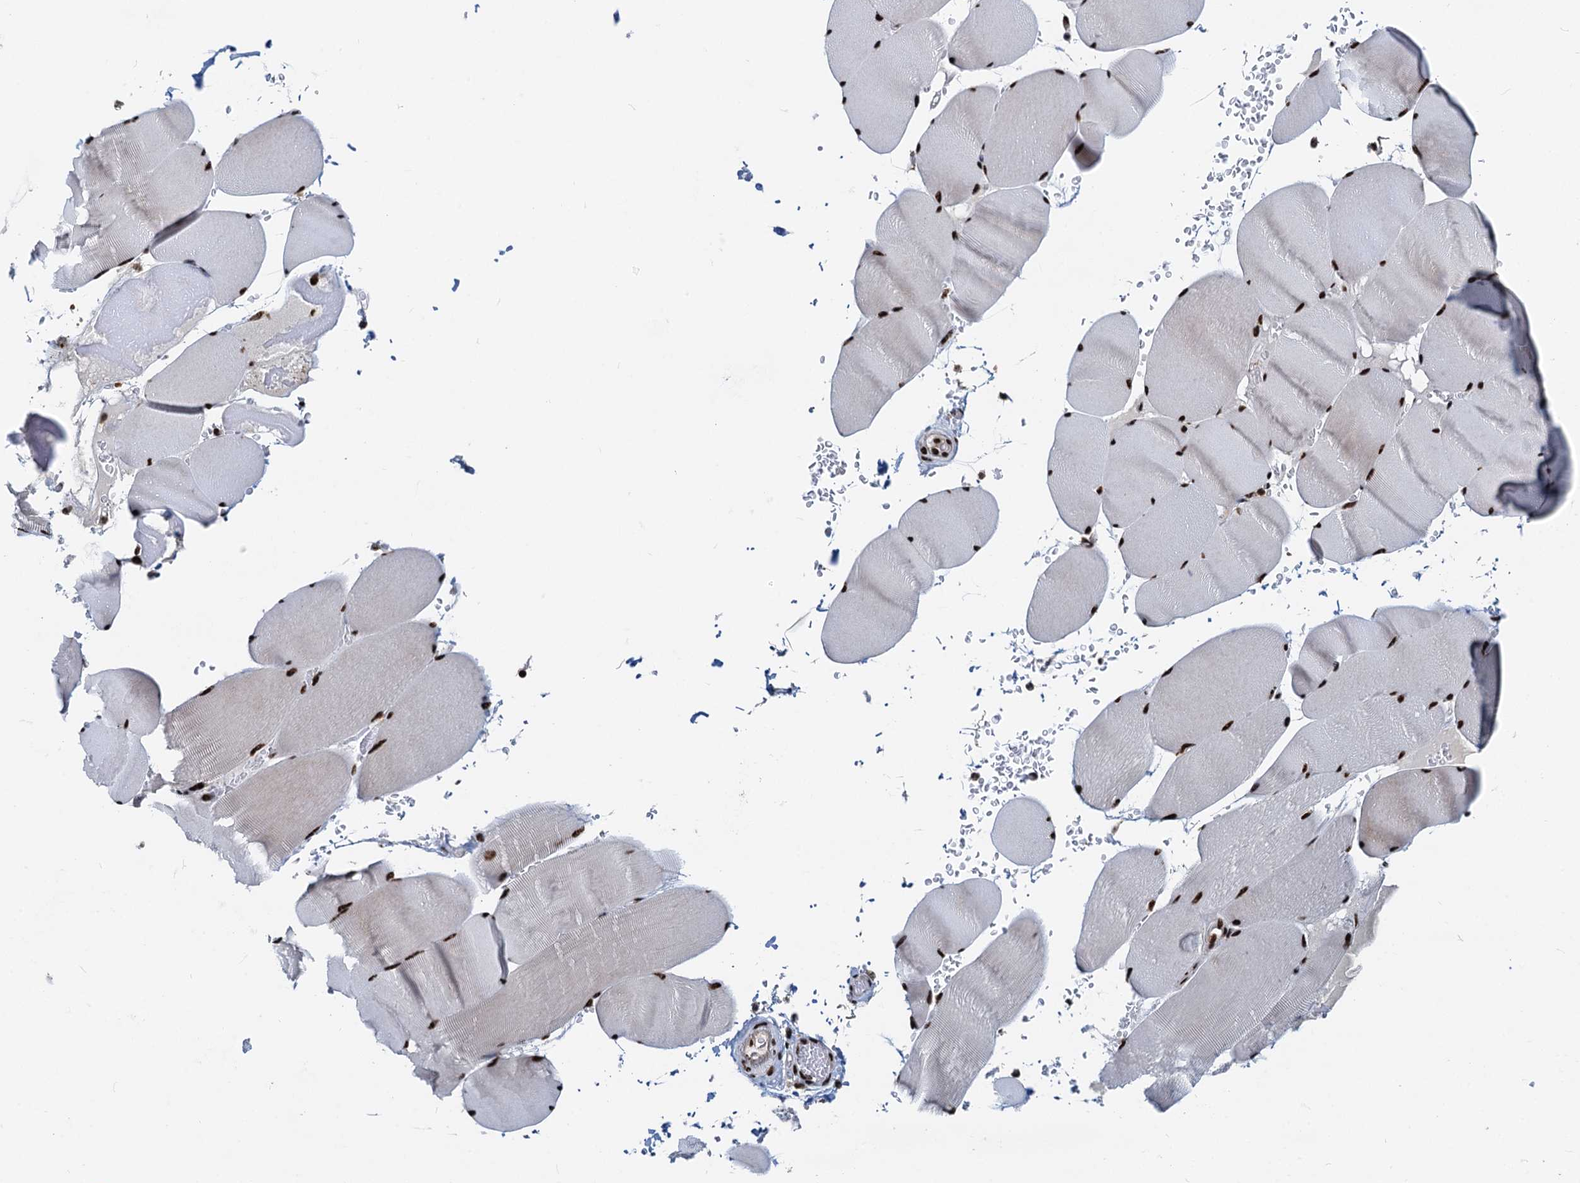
{"staining": {"intensity": "strong", "quantity": ">75%", "location": "nuclear"}, "tissue": "skeletal muscle", "cell_type": "Myocytes", "image_type": "normal", "snomed": [{"axis": "morphology", "description": "Normal tissue, NOS"}, {"axis": "topography", "description": "Skeletal muscle"}, {"axis": "topography", "description": "Head-Neck"}], "caption": "Immunohistochemical staining of benign human skeletal muscle reveals high levels of strong nuclear expression in about >75% of myocytes.", "gene": "RBM26", "patient": {"sex": "male", "age": 66}}